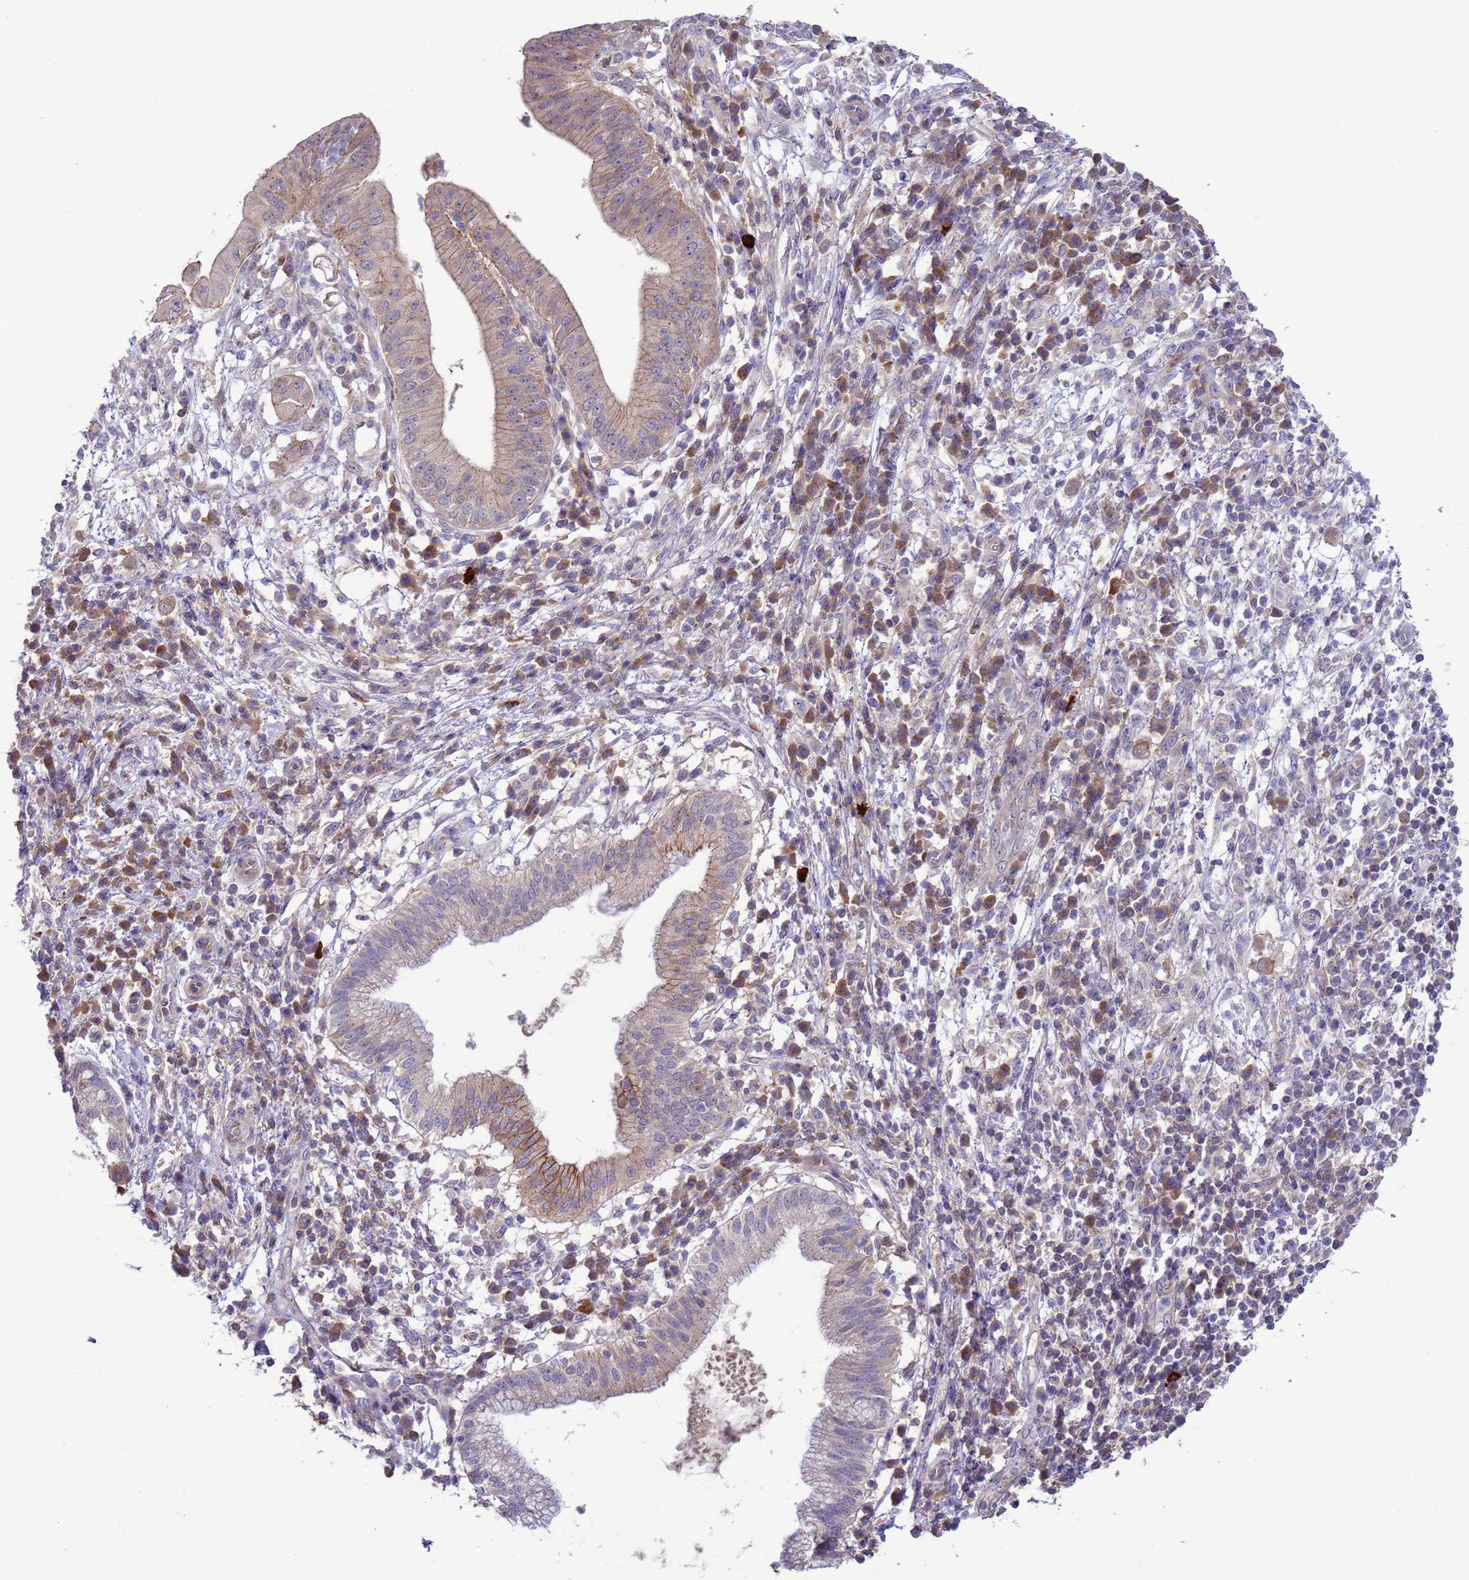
{"staining": {"intensity": "moderate", "quantity": "<25%", "location": "cytoplasmic/membranous"}, "tissue": "pancreatic cancer", "cell_type": "Tumor cells", "image_type": "cancer", "snomed": [{"axis": "morphology", "description": "Adenocarcinoma, NOS"}, {"axis": "topography", "description": "Pancreas"}], "caption": "Pancreatic adenocarcinoma stained with DAB IHC displays low levels of moderate cytoplasmic/membranous positivity in approximately <25% of tumor cells.", "gene": "GJA10", "patient": {"sex": "male", "age": 68}}